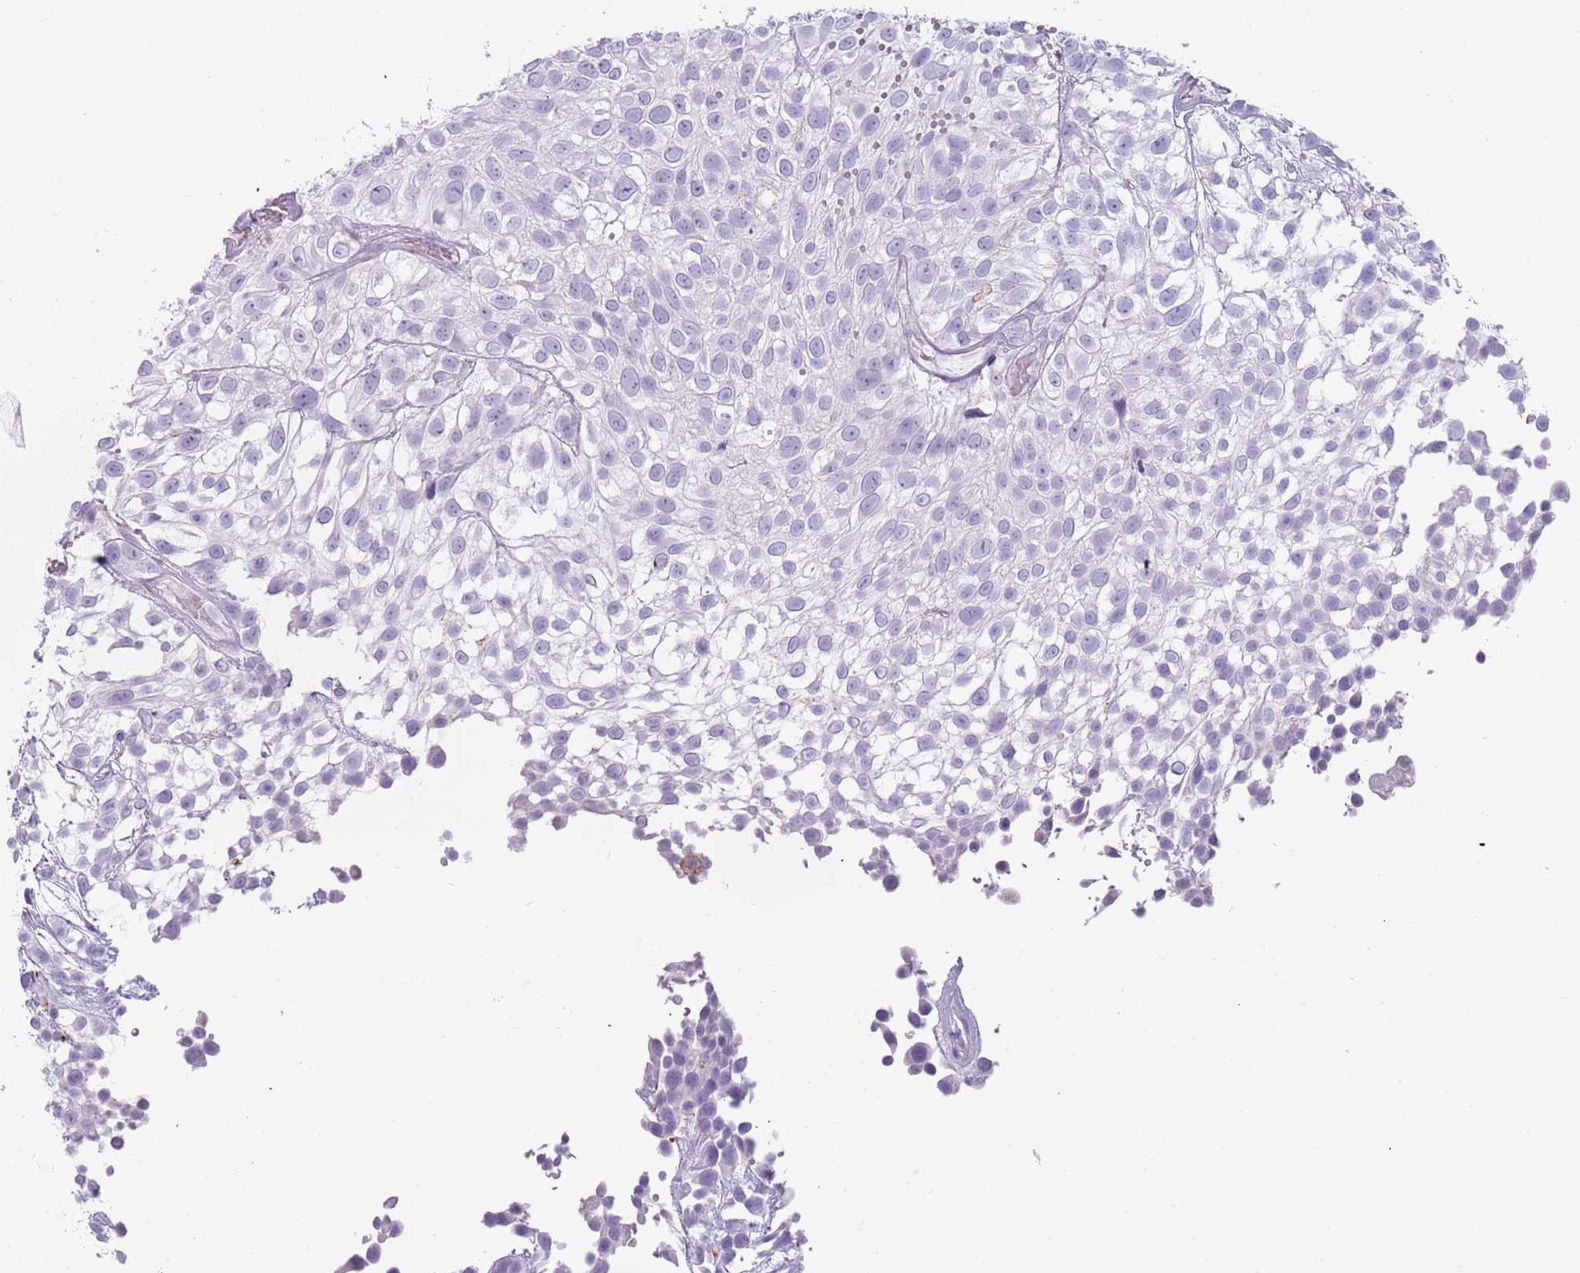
{"staining": {"intensity": "negative", "quantity": "none", "location": "none"}, "tissue": "urothelial cancer", "cell_type": "Tumor cells", "image_type": "cancer", "snomed": [{"axis": "morphology", "description": "Urothelial carcinoma, High grade"}, {"axis": "topography", "description": "Urinary bladder"}], "caption": "High magnification brightfield microscopy of urothelial carcinoma (high-grade) stained with DAB (3,3'-diaminobenzidine) (brown) and counterstained with hematoxylin (blue): tumor cells show no significant staining.", "gene": "COLEC12", "patient": {"sex": "male", "age": 56}}